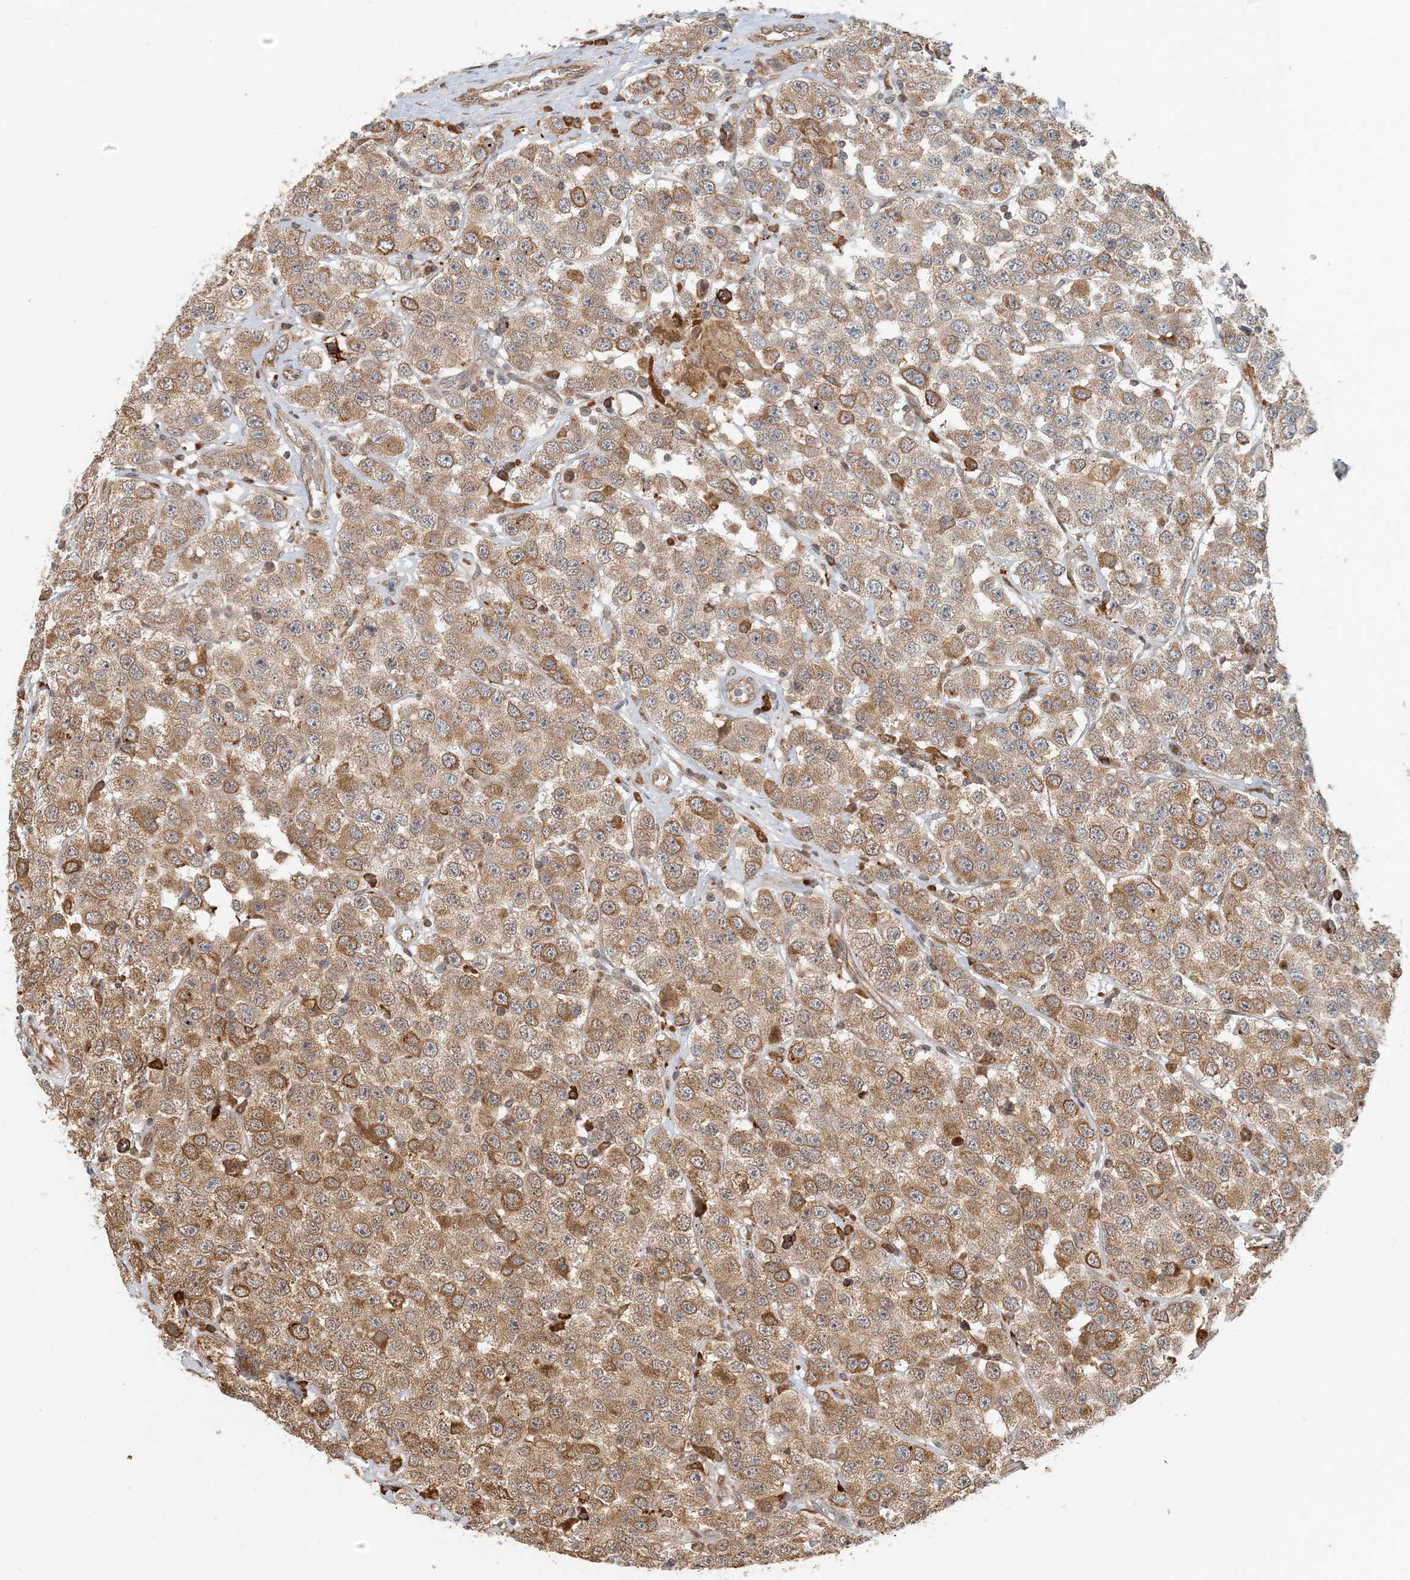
{"staining": {"intensity": "moderate", "quantity": ">75%", "location": "cytoplasmic/membranous"}, "tissue": "testis cancer", "cell_type": "Tumor cells", "image_type": "cancer", "snomed": [{"axis": "morphology", "description": "Seminoma, NOS"}, {"axis": "topography", "description": "Testis"}], "caption": "Seminoma (testis) stained with a protein marker demonstrates moderate staining in tumor cells.", "gene": "HNMT", "patient": {"sex": "male", "age": 28}}